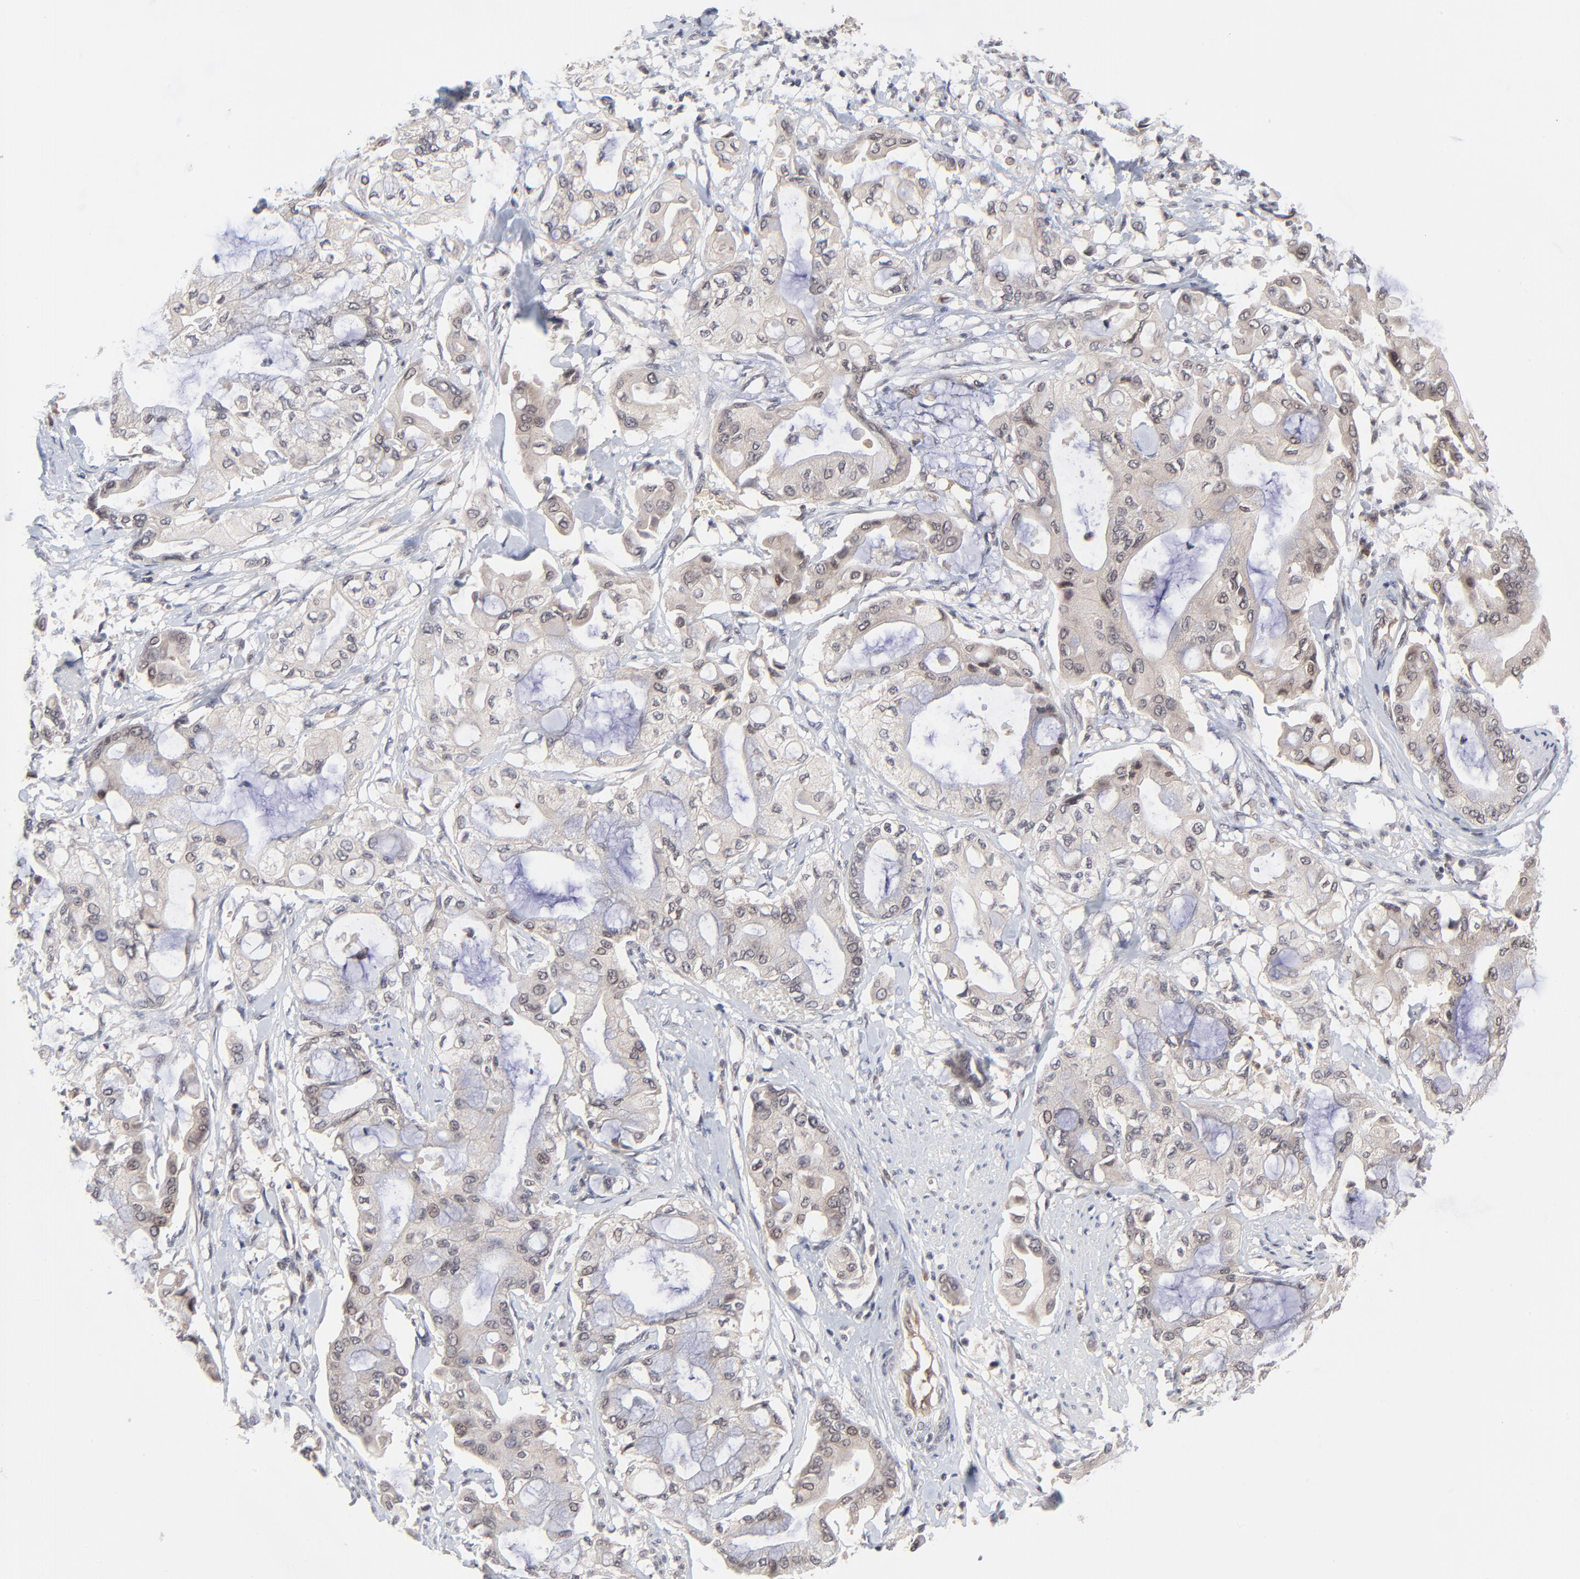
{"staining": {"intensity": "weak", "quantity": ">75%", "location": "cytoplasmic/membranous,nuclear"}, "tissue": "pancreatic cancer", "cell_type": "Tumor cells", "image_type": "cancer", "snomed": [{"axis": "morphology", "description": "Adenocarcinoma, NOS"}, {"axis": "morphology", "description": "Adenocarcinoma, metastatic, NOS"}, {"axis": "topography", "description": "Lymph node"}, {"axis": "topography", "description": "Pancreas"}, {"axis": "topography", "description": "Duodenum"}], "caption": "This histopathology image displays pancreatic cancer stained with immunohistochemistry to label a protein in brown. The cytoplasmic/membranous and nuclear of tumor cells show weak positivity for the protein. Nuclei are counter-stained blue.", "gene": "CASP10", "patient": {"sex": "female", "age": 64}}